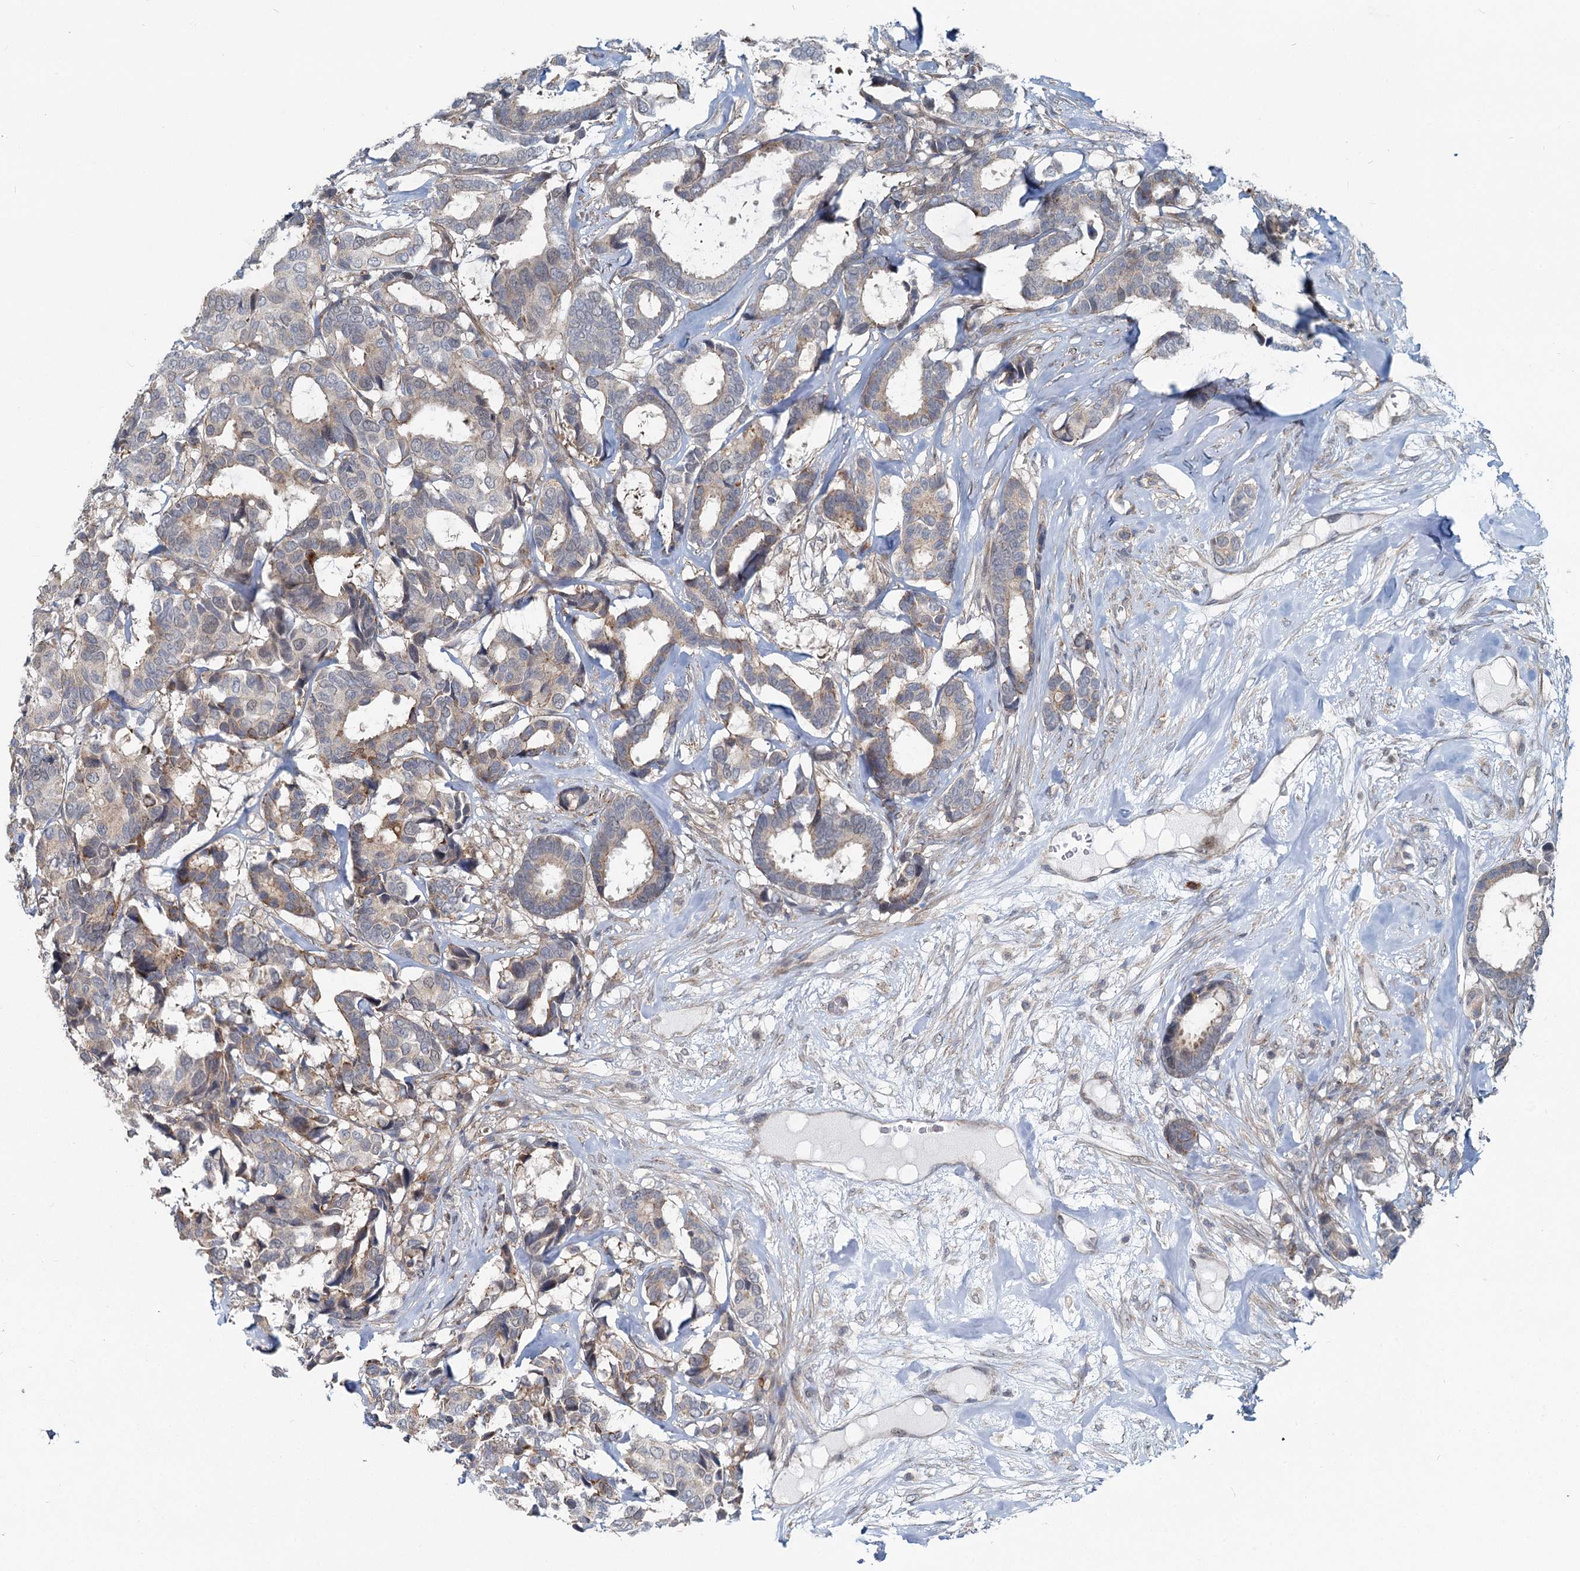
{"staining": {"intensity": "weak", "quantity": "<25%", "location": "cytoplasmic/membranous"}, "tissue": "breast cancer", "cell_type": "Tumor cells", "image_type": "cancer", "snomed": [{"axis": "morphology", "description": "Duct carcinoma"}, {"axis": "topography", "description": "Breast"}], "caption": "Immunohistochemistry (IHC) of breast intraductal carcinoma reveals no staining in tumor cells. (DAB (3,3'-diaminobenzidine) immunohistochemistry with hematoxylin counter stain).", "gene": "ADCY2", "patient": {"sex": "female", "age": 87}}